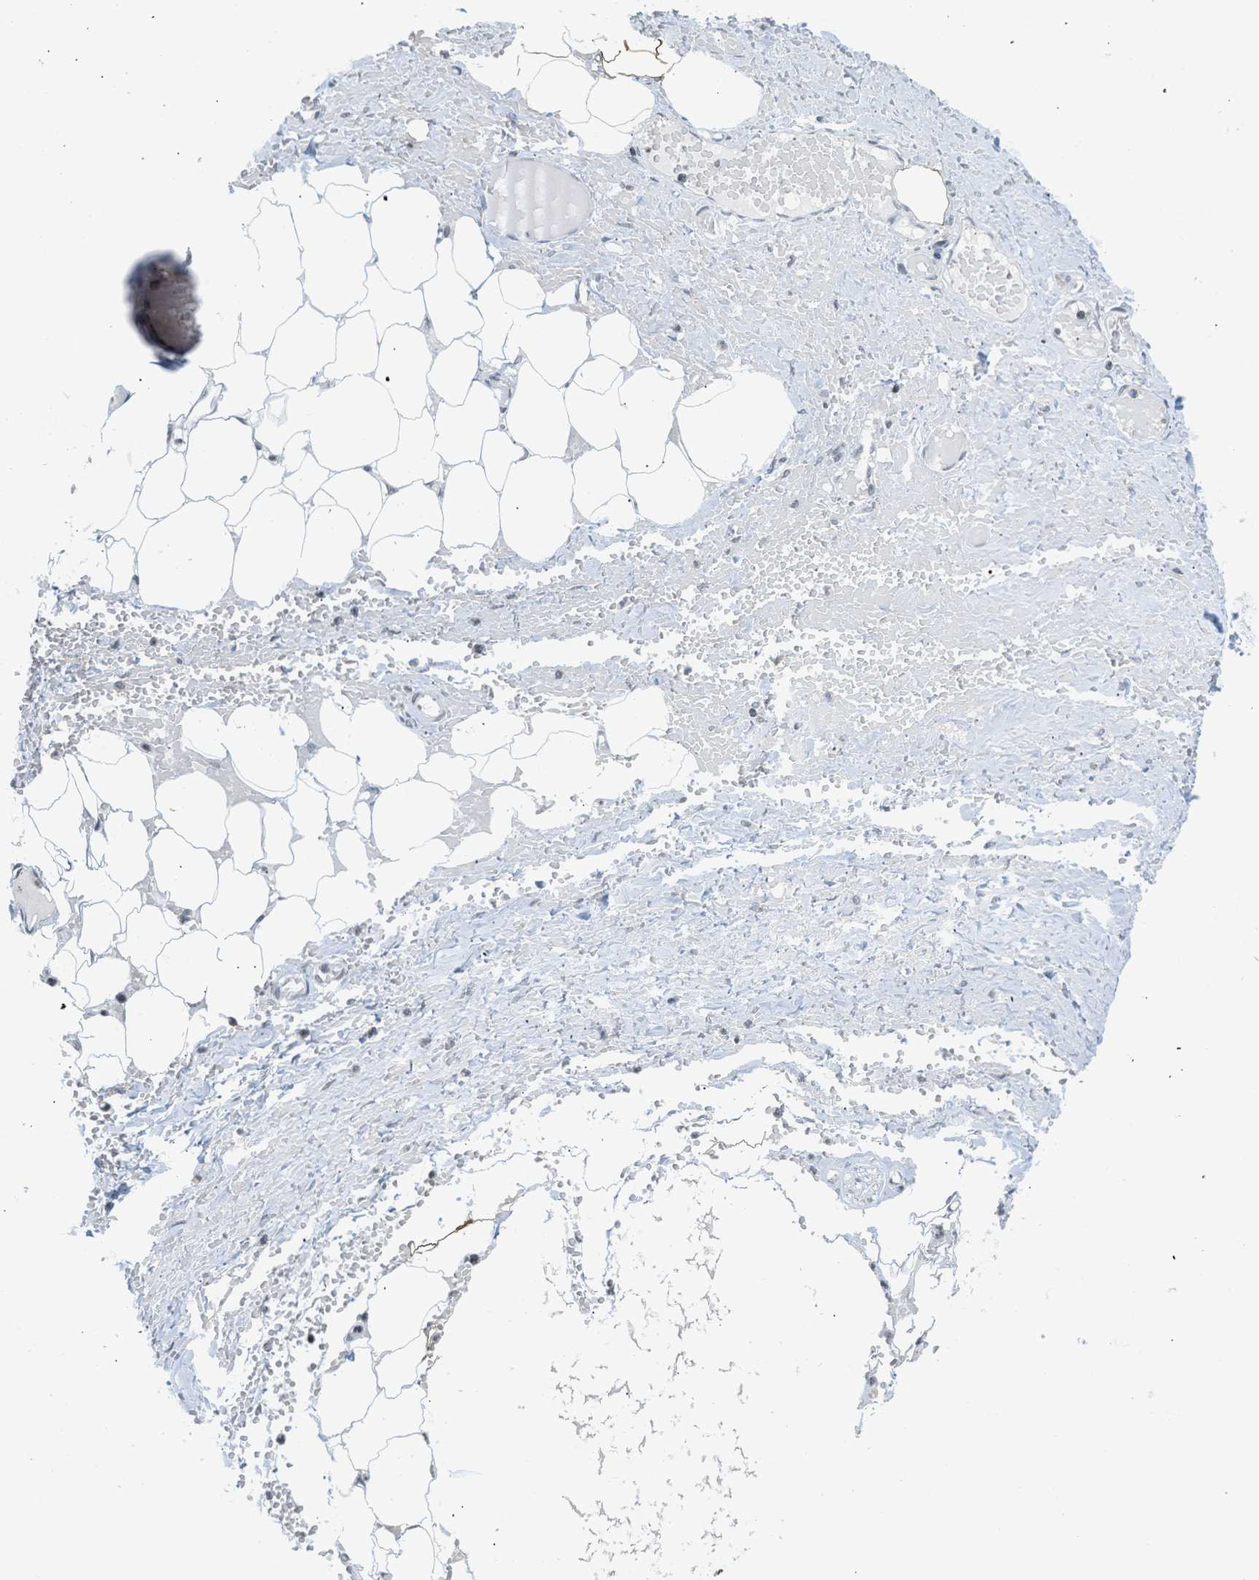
{"staining": {"intensity": "negative", "quantity": "none", "location": "none"}, "tissue": "adipose tissue", "cell_type": "Adipocytes", "image_type": "normal", "snomed": [{"axis": "morphology", "description": "Normal tissue, NOS"}, {"axis": "topography", "description": "Soft tissue"}, {"axis": "topography", "description": "Vascular tissue"}], "caption": "This is a photomicrograph of immunohistochemistry staining of benign adipose tissue, which shows no staining in adipocytes.", "gene": "TTBK2", "patient": {"sex": "female", "age": 35}}